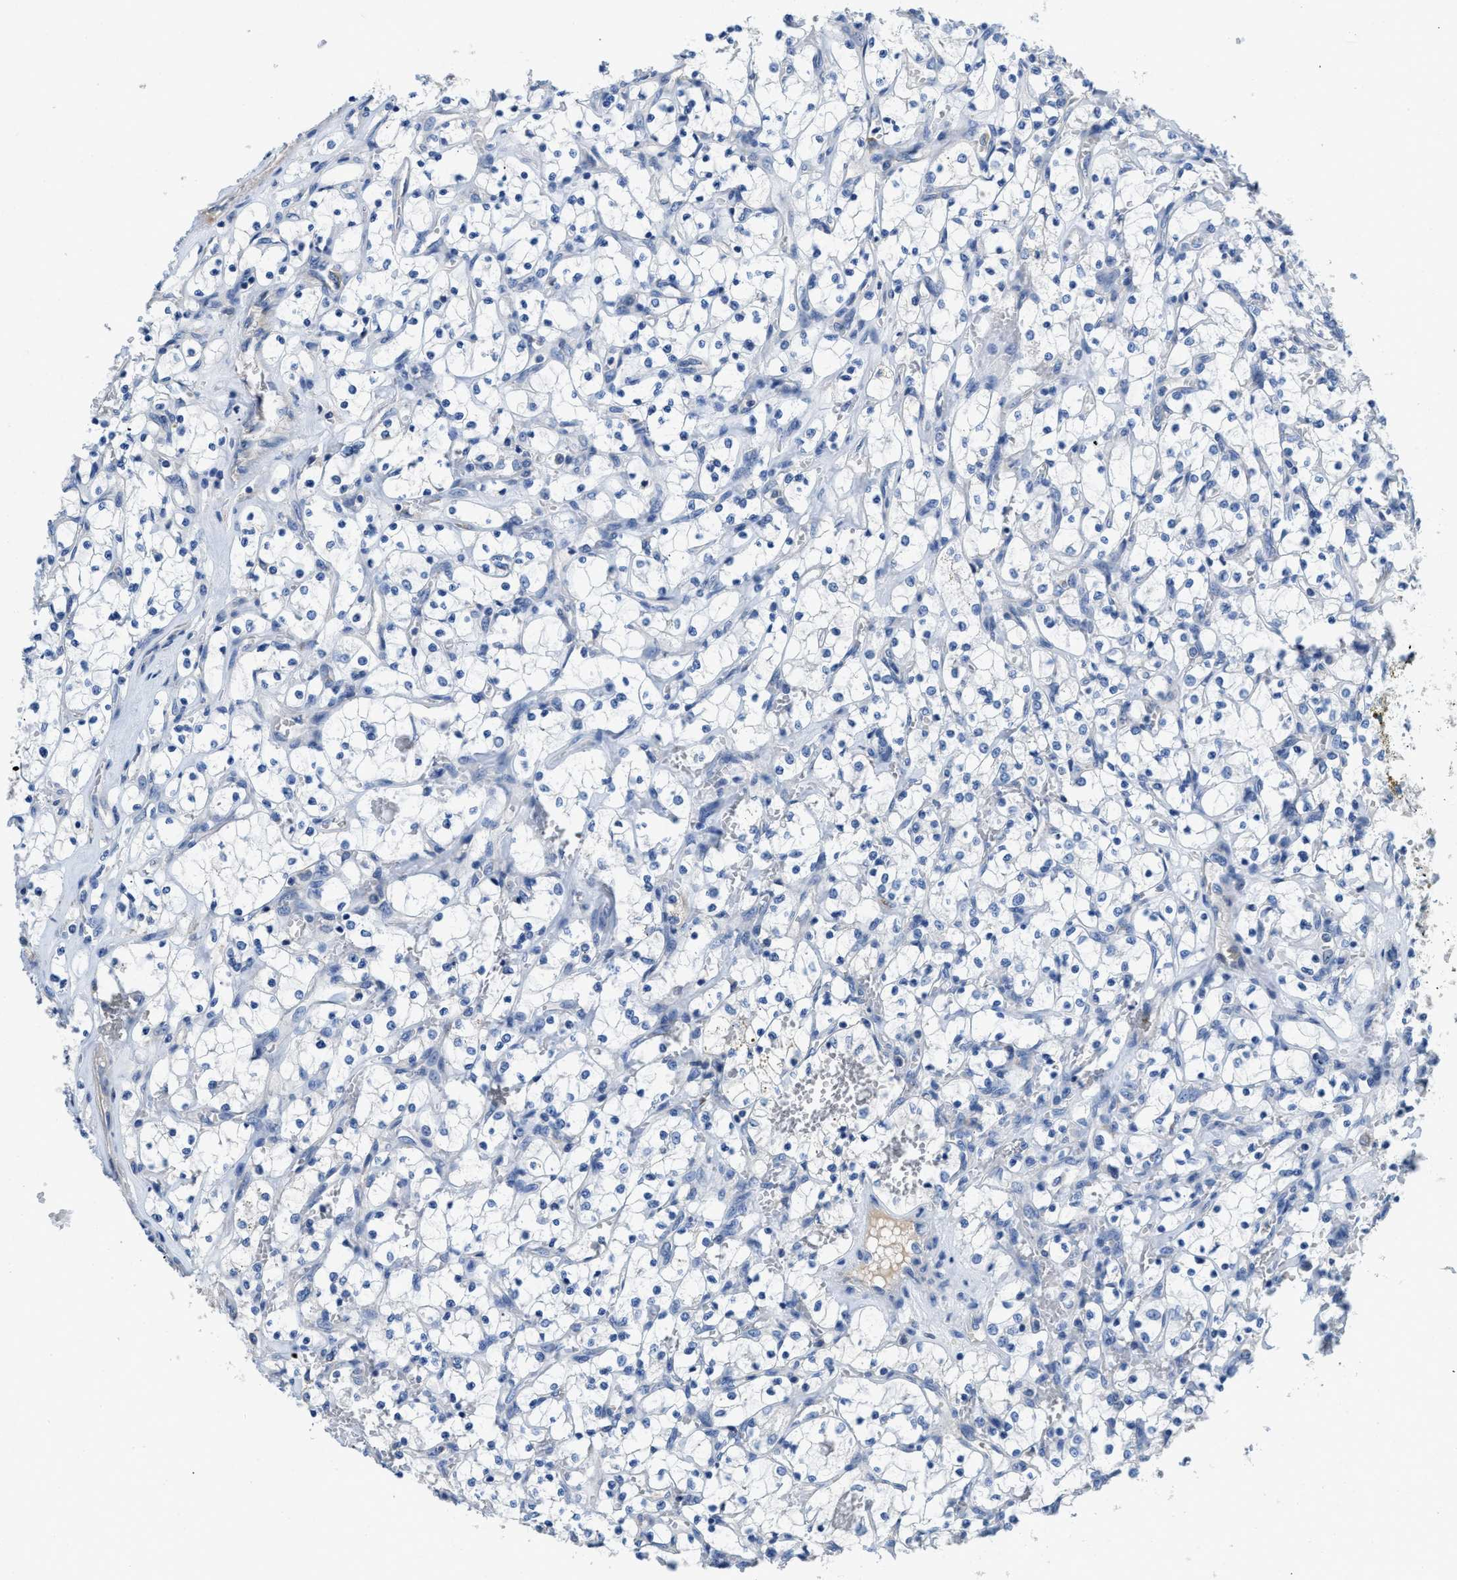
{"staining": {"intensity": "negative", "quantity": "none", "location": "none"}, "tissue": "renal cancer", "cell_type": "Tumor cells", "image_type": "cancer", "snomed": [{"axis": "morphology", "description": "Adenocarcinoma, NOS"}, {"axis": "topography", "description": "Kidney"}], "caption": "Protein analysis of renal adenocarcinoma displays no significant positivity in tumor cells.", "gene": "C1S", "patient": {"sex": "female", "age": 69}}